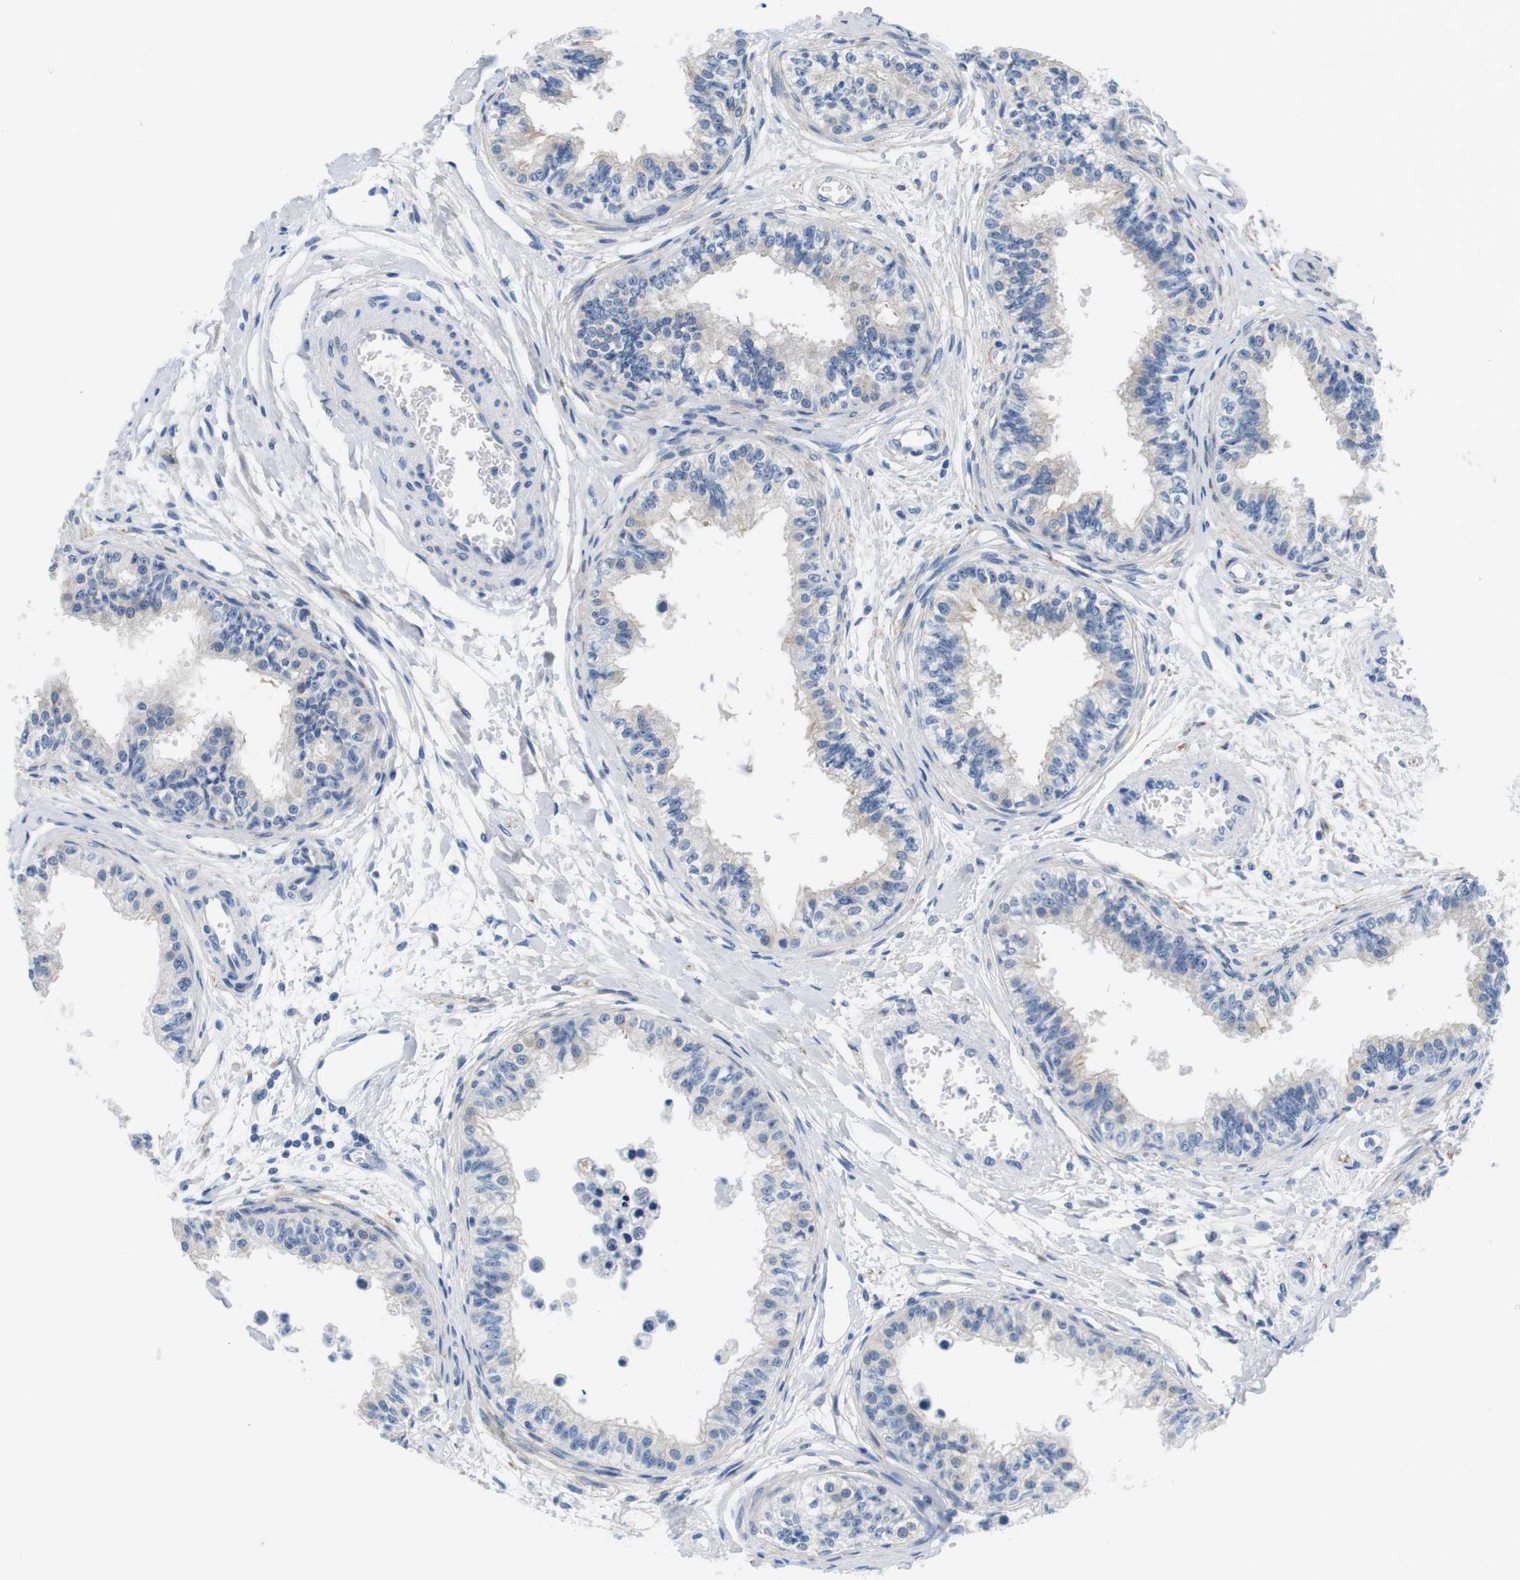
{"staining": {"intensity": "negative", "quantity": "none", "location": "none"}, "tissue": "epididymis", "cell_type": "Glandular cells", "image_type": "normal", "snomed": [{"axis": "morphology", "description": "Normal tissue, NOS"}, {"axis": "morphology", "description": "Adenocarcinoma, metastatic, NOS"}, {"axis": "topography", "description": "Testis"}, {"axis": "topography", "description": "Epididymis"}], "caption": "The image reveals no significant staining in glandular cells of epididymis.", "gene": "MAP6", "patient": {"sex": "male", "age": 26}}